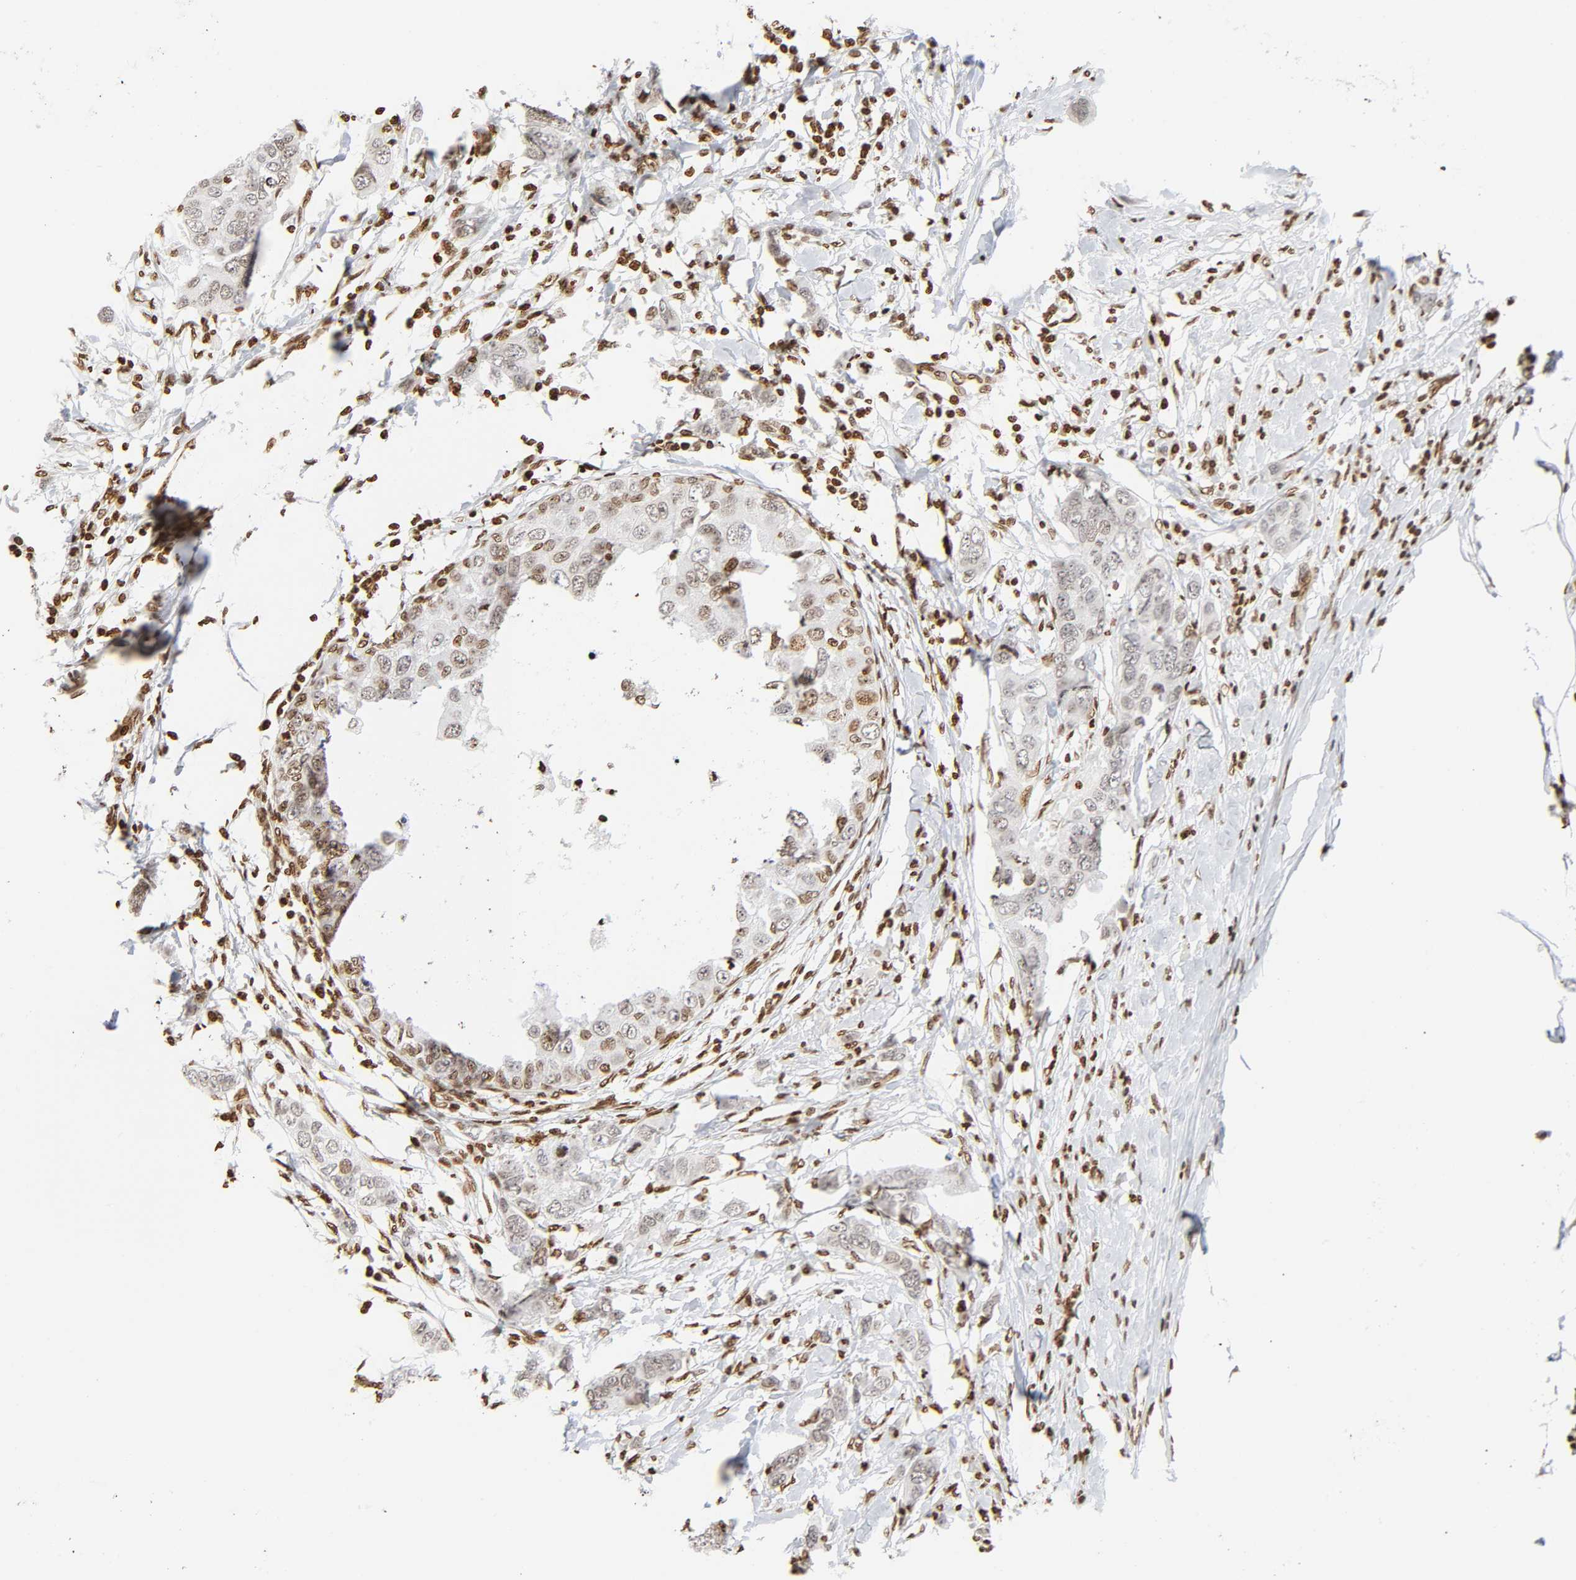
{"staining": {"intensity": "moderate", "quantity": ">75%", "location": "nuclear"}, "tissue": "breast cancer", "cell_type": "Tumor cells", "image_type": "cancer", "snomed": [{"axis": "morphology", "description": "Duct carcinoma"}, {"axis": "topography", "description": "Breast"}], "caption": "The micrograph shows staining of breast intraductal carcinoma, revealing moderate nuclear protein positivity (brown color) within tumor cells.", "gene": "HOXA6", "patient": {"sex": "female", "age": 50}}